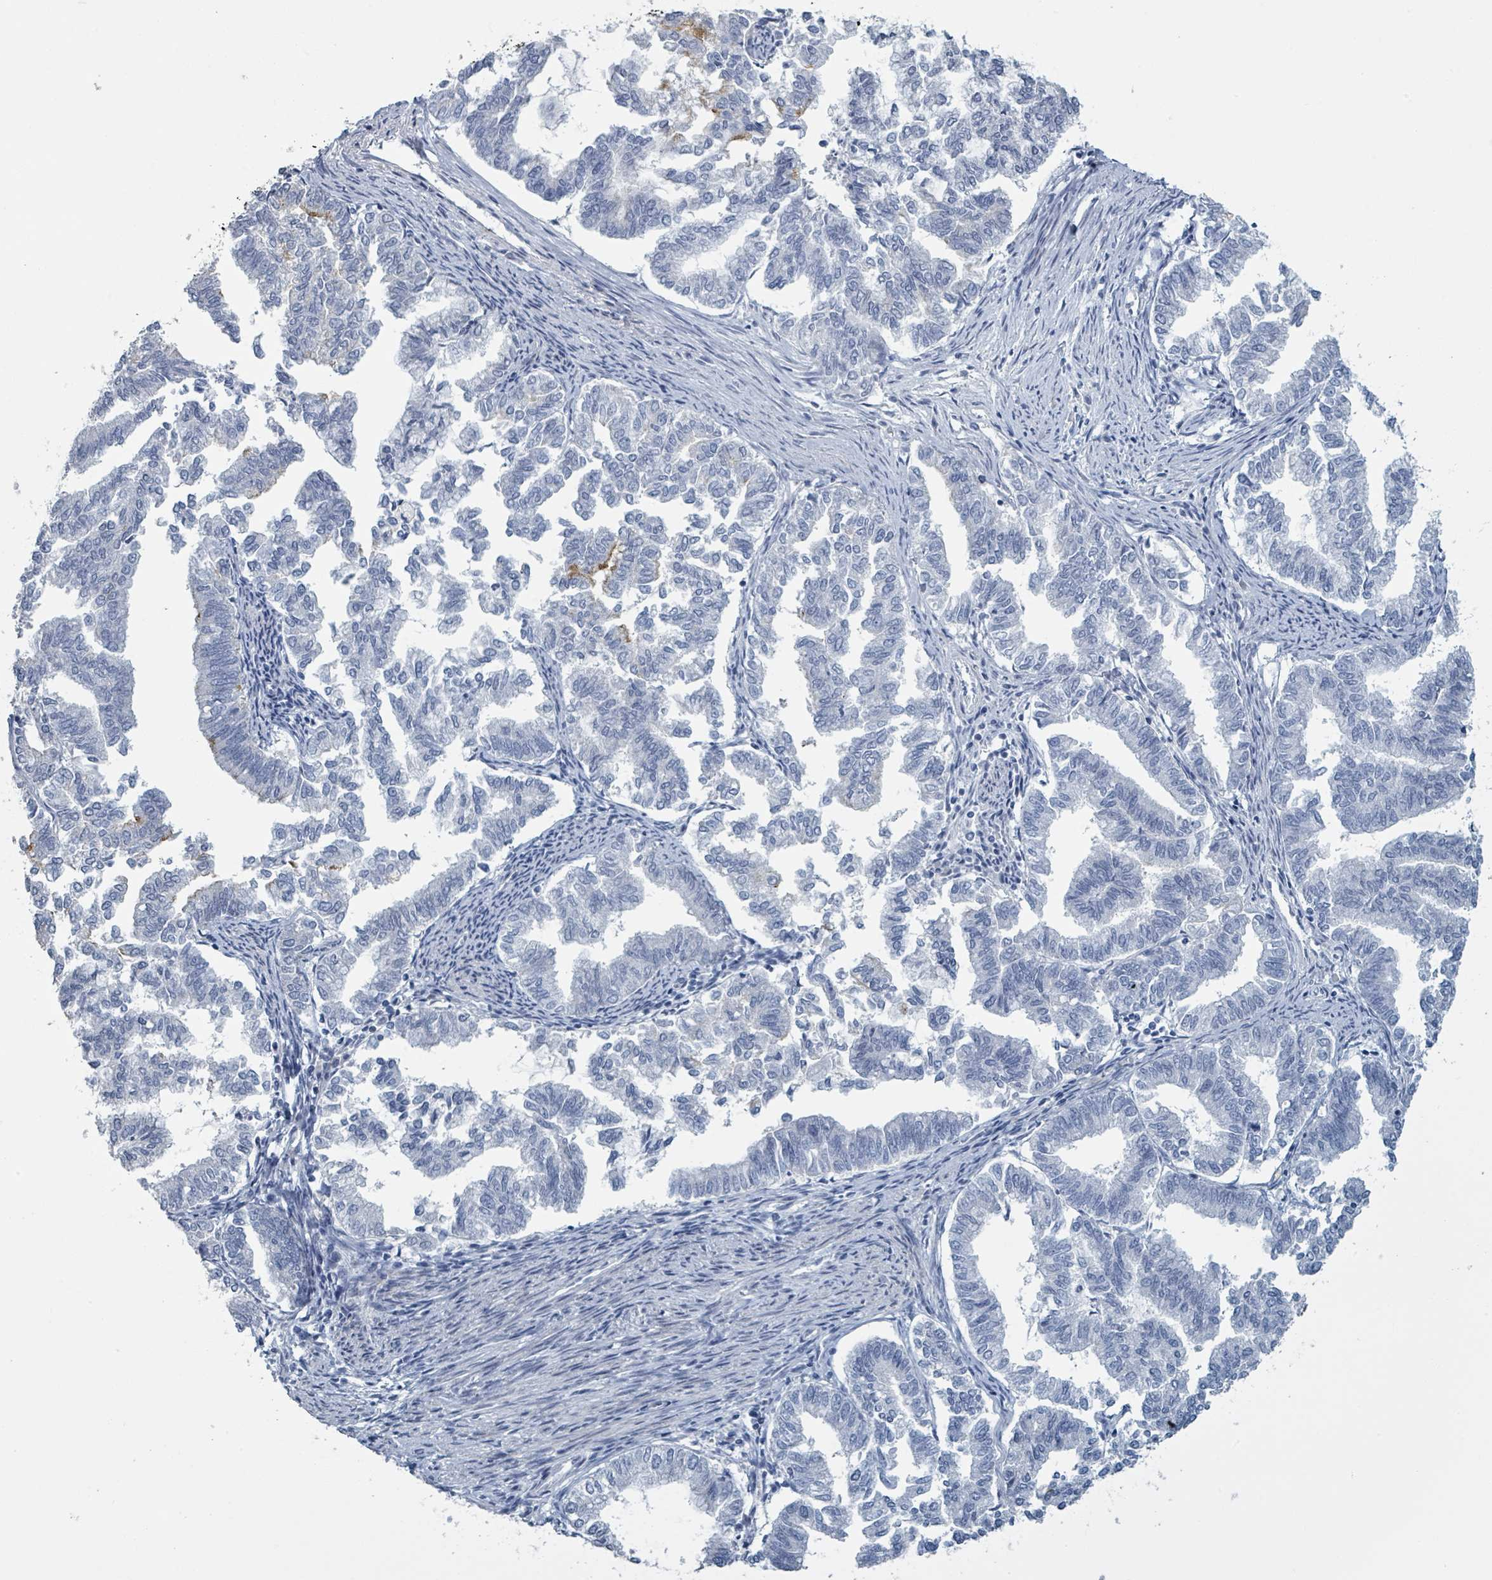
{"staining": {"intensity": "negative", "quantity": "none", "location": "none"}, "tissue": "endometrial cancer", "cell_type": "Tumor cells", "image_type": "cancer", "snomed": [{"axis": "morphology", "description": "Adenocarcinoma, NOS"}, {"axis": "topography", "description": "Endometrium"}], "caption": "Adenocarcinoma (endometrial) was stained to show a protein in brown. There is no significant staining in tumor cells. The staining was performed using DAB (3,3'-diaminobenzidine) to visualize the protein expression in brown, while the nuclei were stained in blue with hematoxylin (Magnification: 20x).", "gene": "RAB33B", "patient": {"sex": "female", "age": 79}}